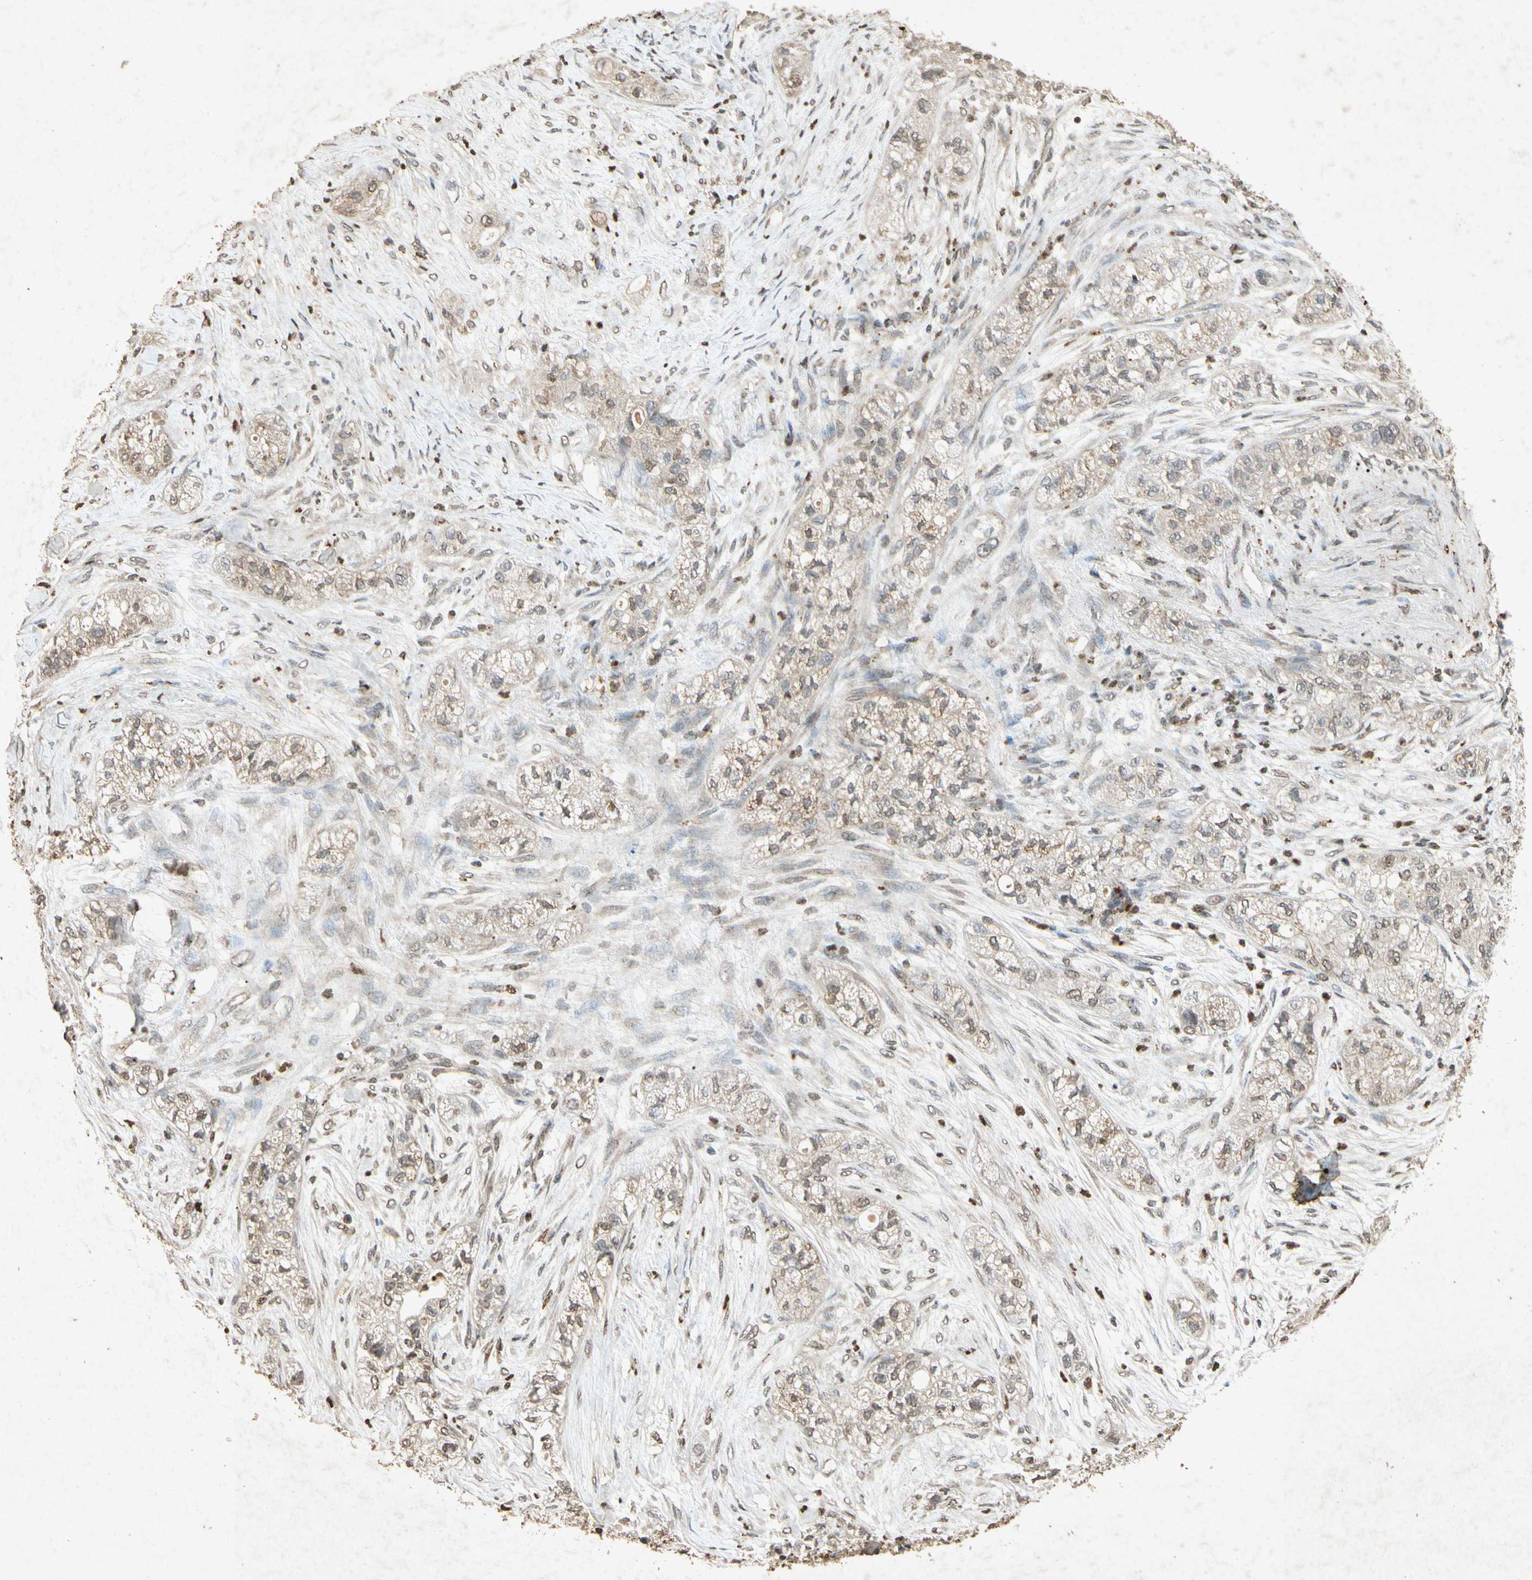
{"staining": {"intensity": "weak", "quantity": ">75%", "location": "none"}, "tissue": "pancreatic cancer", "cell_type": "Tumor cells", "image_type": "cancer", "snomed": [{"axis": "morphology", "description": "Adenocarcinoma, NOS"}, {"axis": "topography", "description": "Pancreas"}], "caption": "DAB immunohistochemical staining of human pancreatic cancer shows weak None protein expression in approximately >75% of tumor cells.", "gene": "MSRB1", "patient": {"sex": "female", "age": 78}}